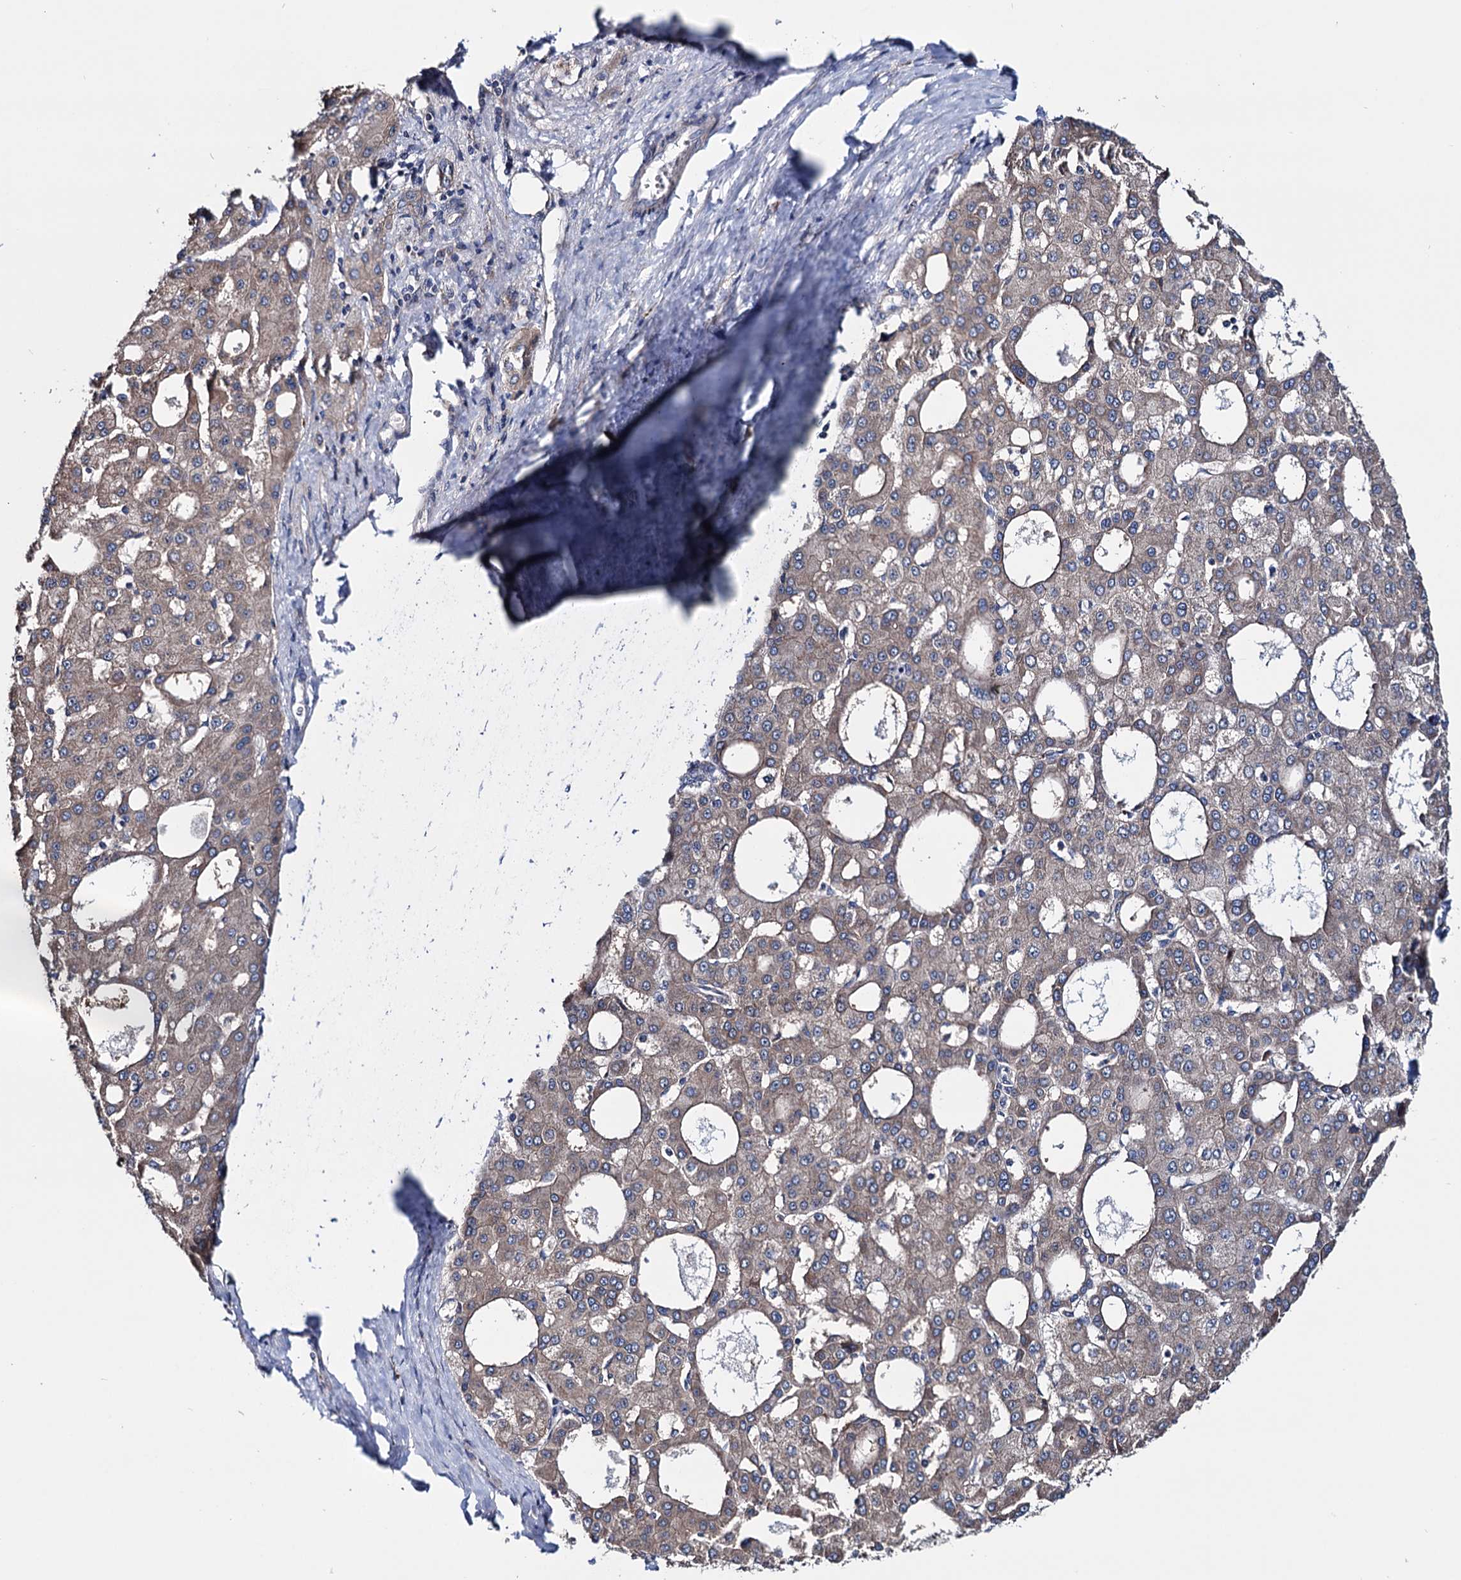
{"staining": {"intensity": "weak", "quantity": "25%-75%", "location": "cytoplasmic/membranous"}, "tissue": "liver cancer", "cell_type": "Tumor cells", "image_type": "cancer", "snomed": [{"axis": "morphology", "description": "Carcinoma, Hepatocellular, NOS"}, {"axis": "topography", "description": "Liver"}], "caption": "The image demonstrates a brown stain indicating the presence of a protein in the cytoplasmic/membranous of tumor cells in liver hepatocellular carcinoma.", "gene": "EYA4", "patient": {"sex": "male", "age": 47}}